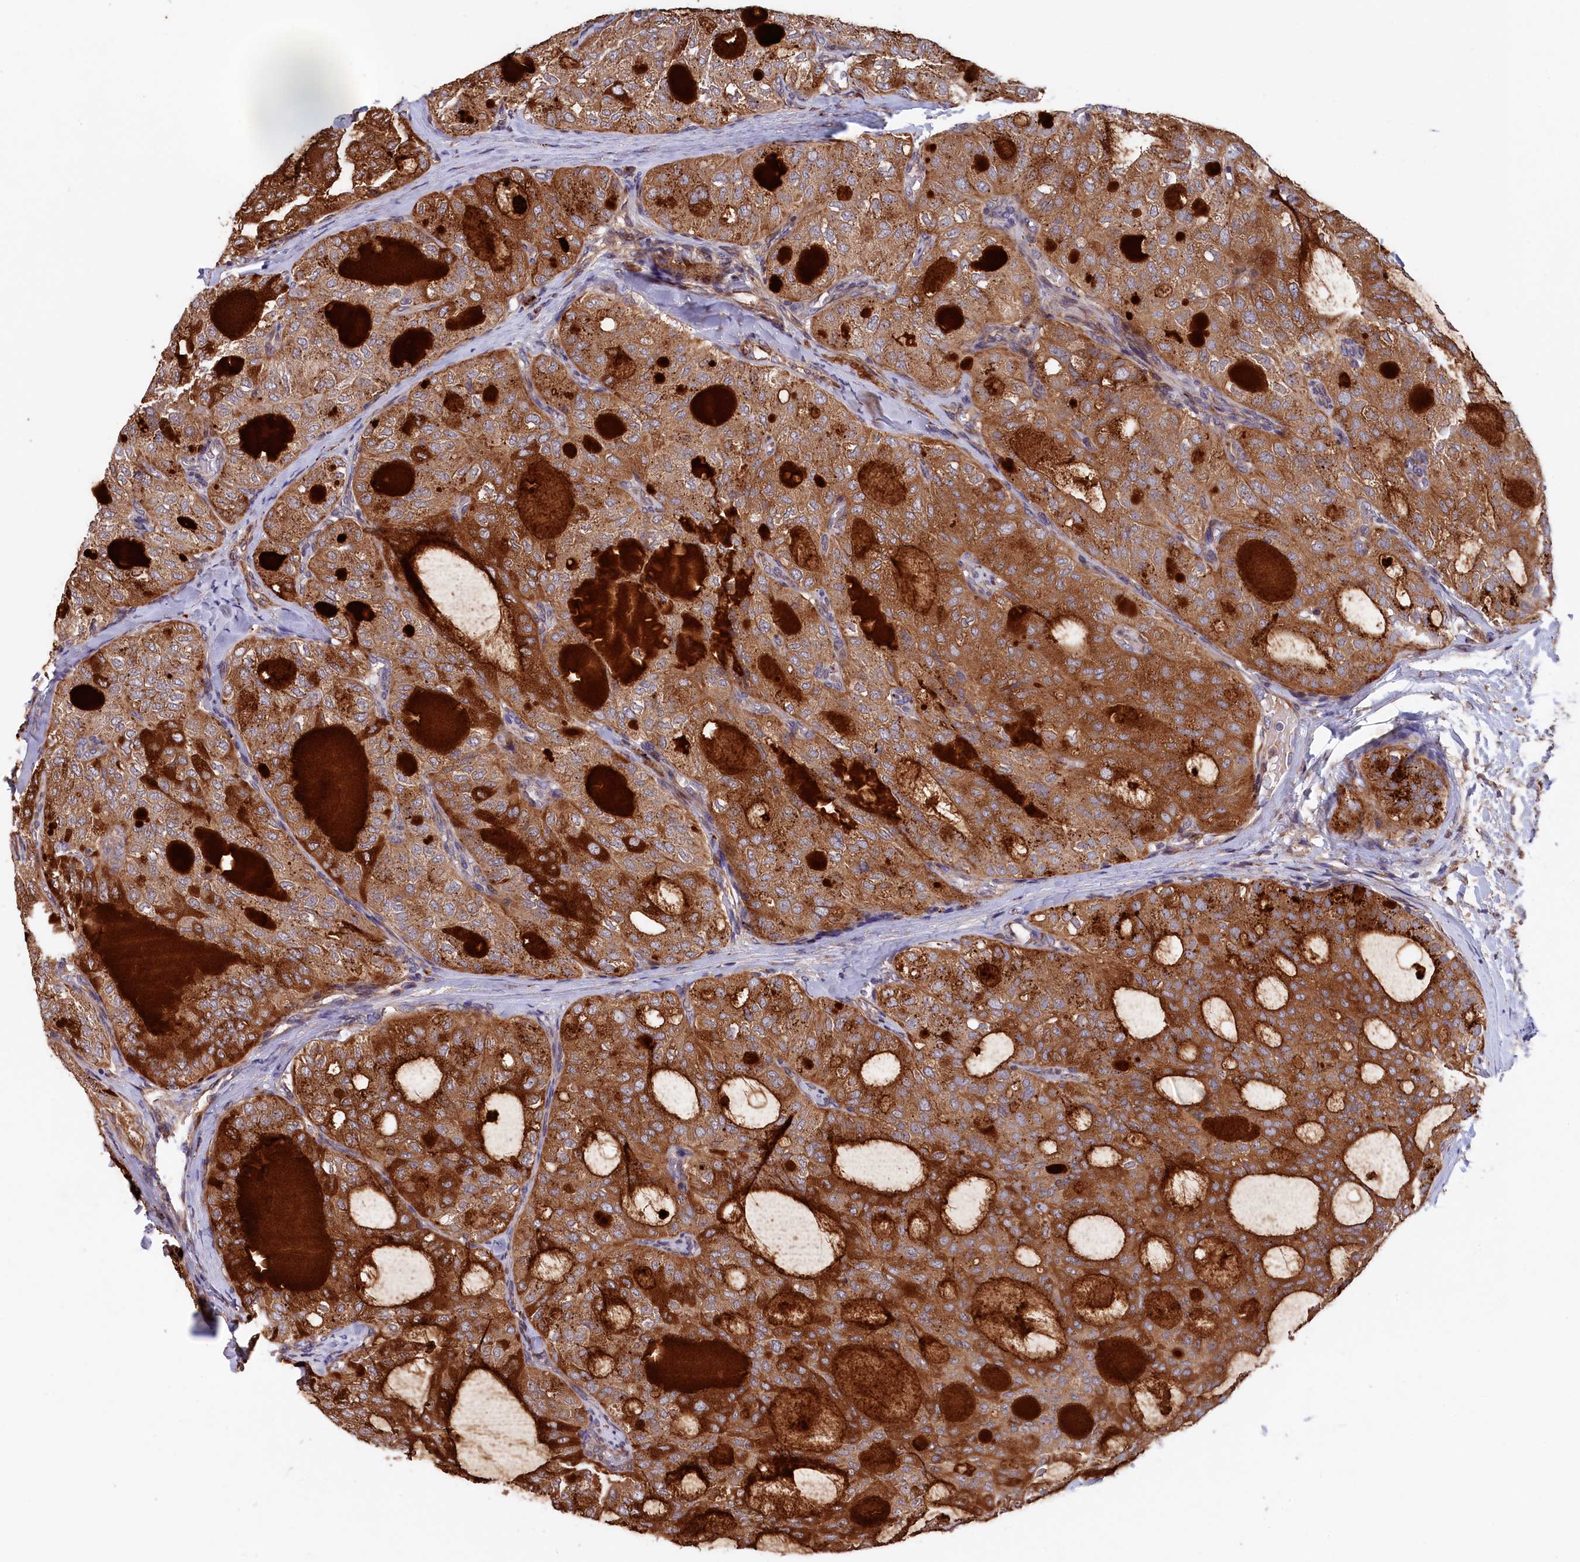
{"staining": {"intensity": "moderate", "quantity": ">75%", "location": "cytoplasmic/membranous"}, "tissue": "thyroid cancer", "cell_type": "Tumor cells", "image_type": "cancer", "snomed": [{"axis": "morphology", "description": "Follicular adenoma carcinoma, NOS"}, {"axis": "topography", "description": "Thyroid gland"}], "caption": "Immunohistochemical staining of thyroid cancer (follicular adenoma carcinoma) shows moderate cytoplasmic/membranous protein expression in about >75% of tumor cells.", "gene": "GREB1L", "patient": {"sex": "male", "age": 75}}